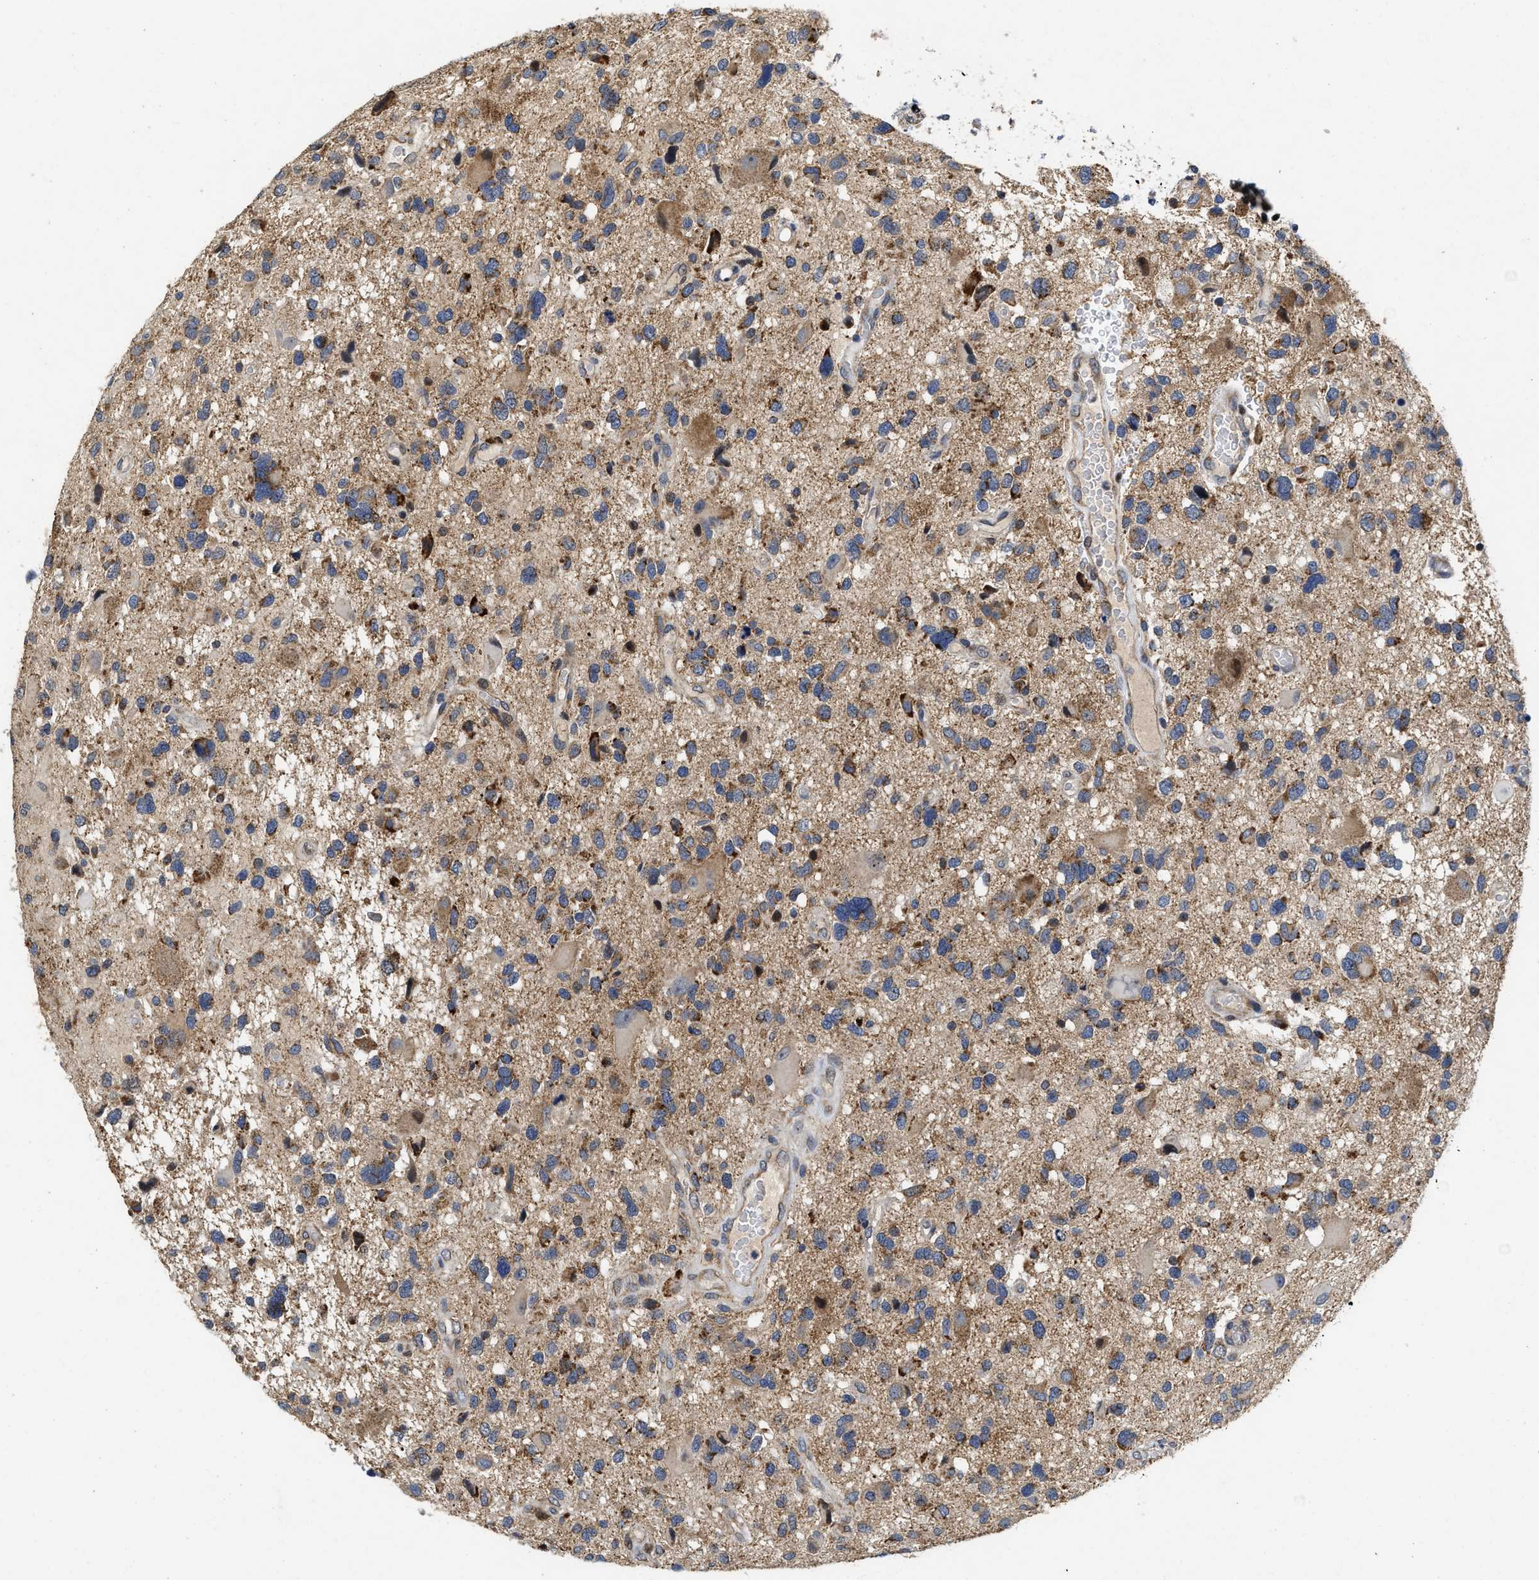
{"staining": {"intensity": "moderate", "quantity": "25%-75%", "location": "cytoplasmic/membranous"}, "tissue": "glioma", "cell_type": "Tumor cells", "image_type": "cancer", "snomed": [{"axis": "morphology", "description": "Glioma, malignant, High grade"}, {"axis": "topography", "description": "Brain"}], "caption": "An image of human glioma stained for a protein shows moderate cytoplasmic/membranous brown staining in tumor cells. (brown staining indicates protein expression, while blue staining denotes nuclei).", "gene": "SCYL2", "patient": {"sex": "male", "age": 33}}